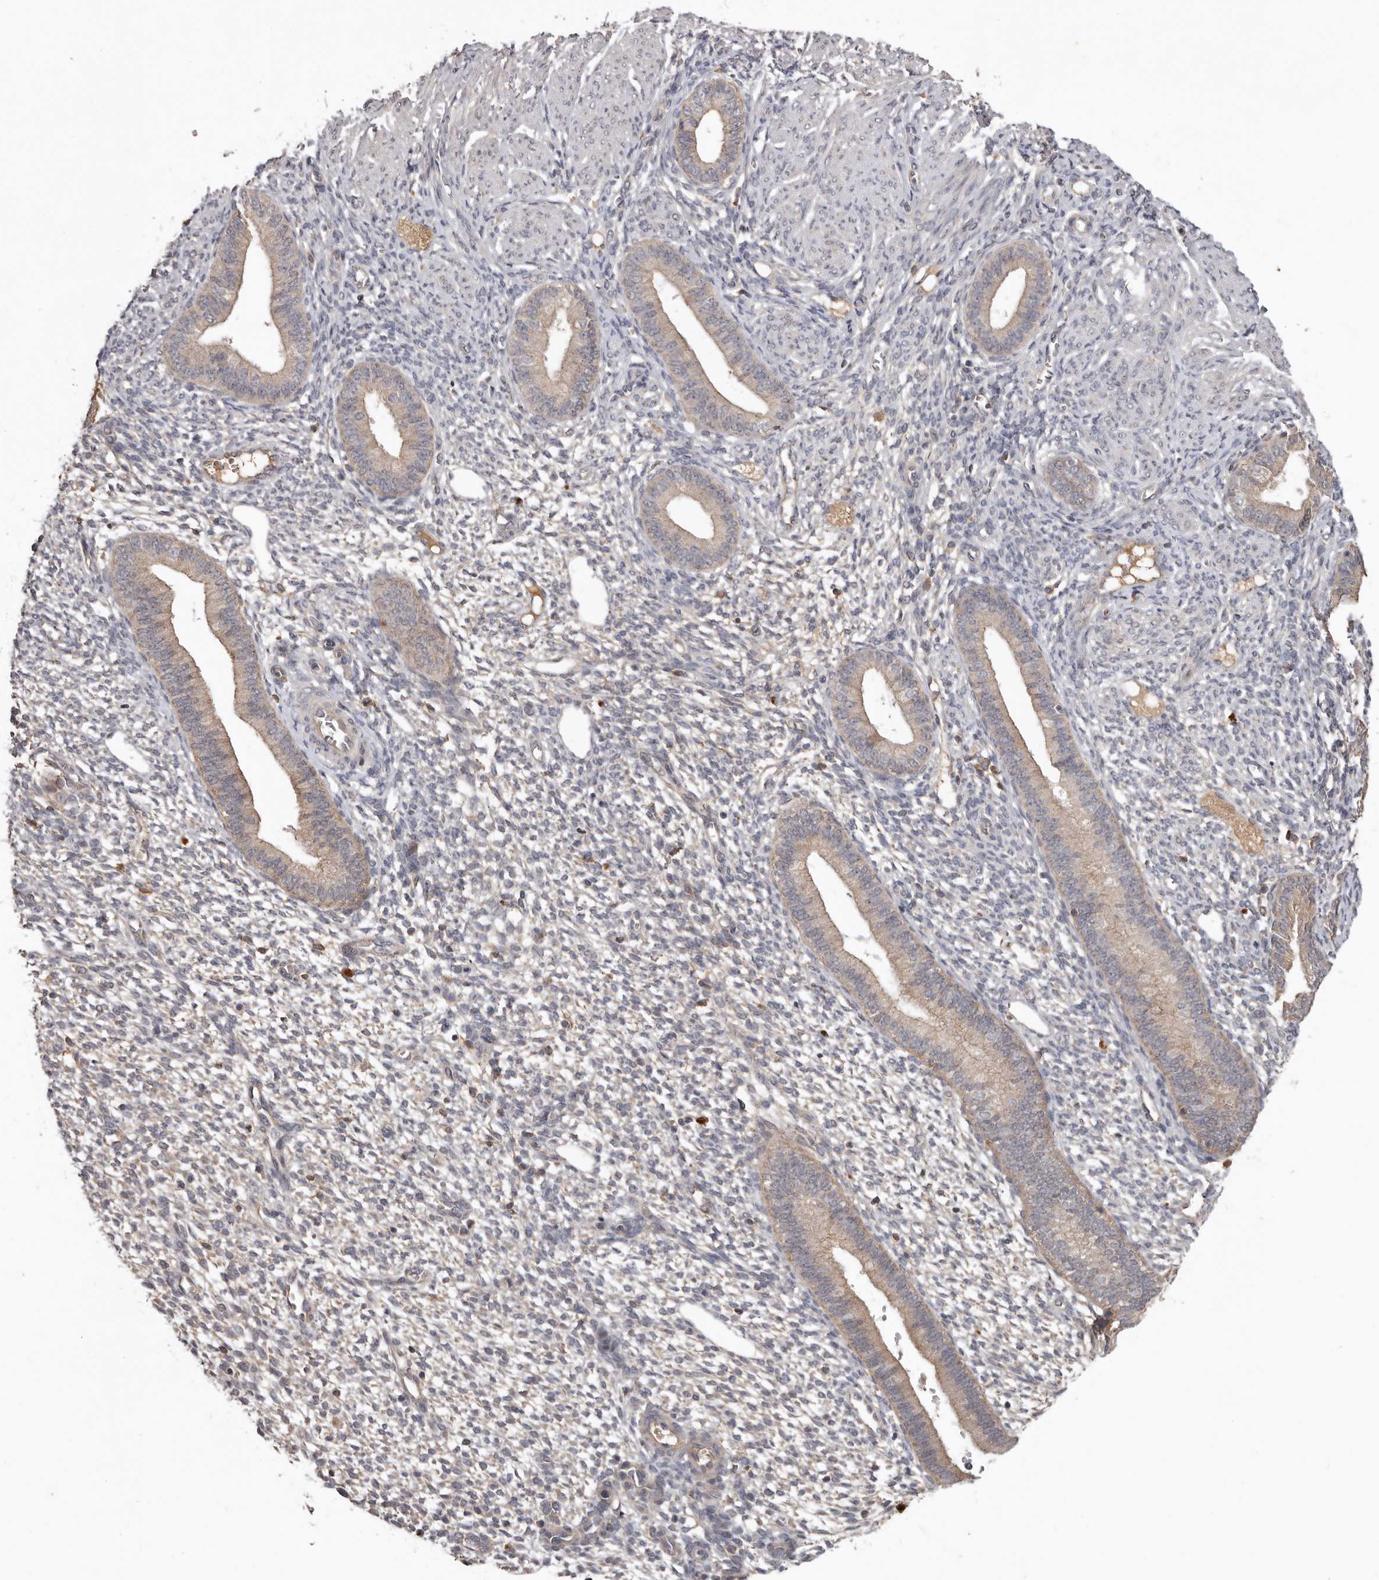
{"staining": {"intensity": "negative", "quantity": "none", "location": "none"}, "tissue": "endometrium", "cell_type": "Cells in endometrial stroma", "image_type": "normal", "snomed": [{"axis": "morphology", "description": "Normal tissue, NOS"}, {"axis": "topography", "description": "Endometrium"}], "caption": "A photomicrograph of endometrium stained for a protein exhibits no brown staining in cells in endometrial stroma. The staining is performed using DAB (3,3'-diaminobenzidine) brown chromogen with nuclei counter-stained in using hematoxylin.", "gene": "NMUR1", "patient": {"sex": "female", "age": 46}}